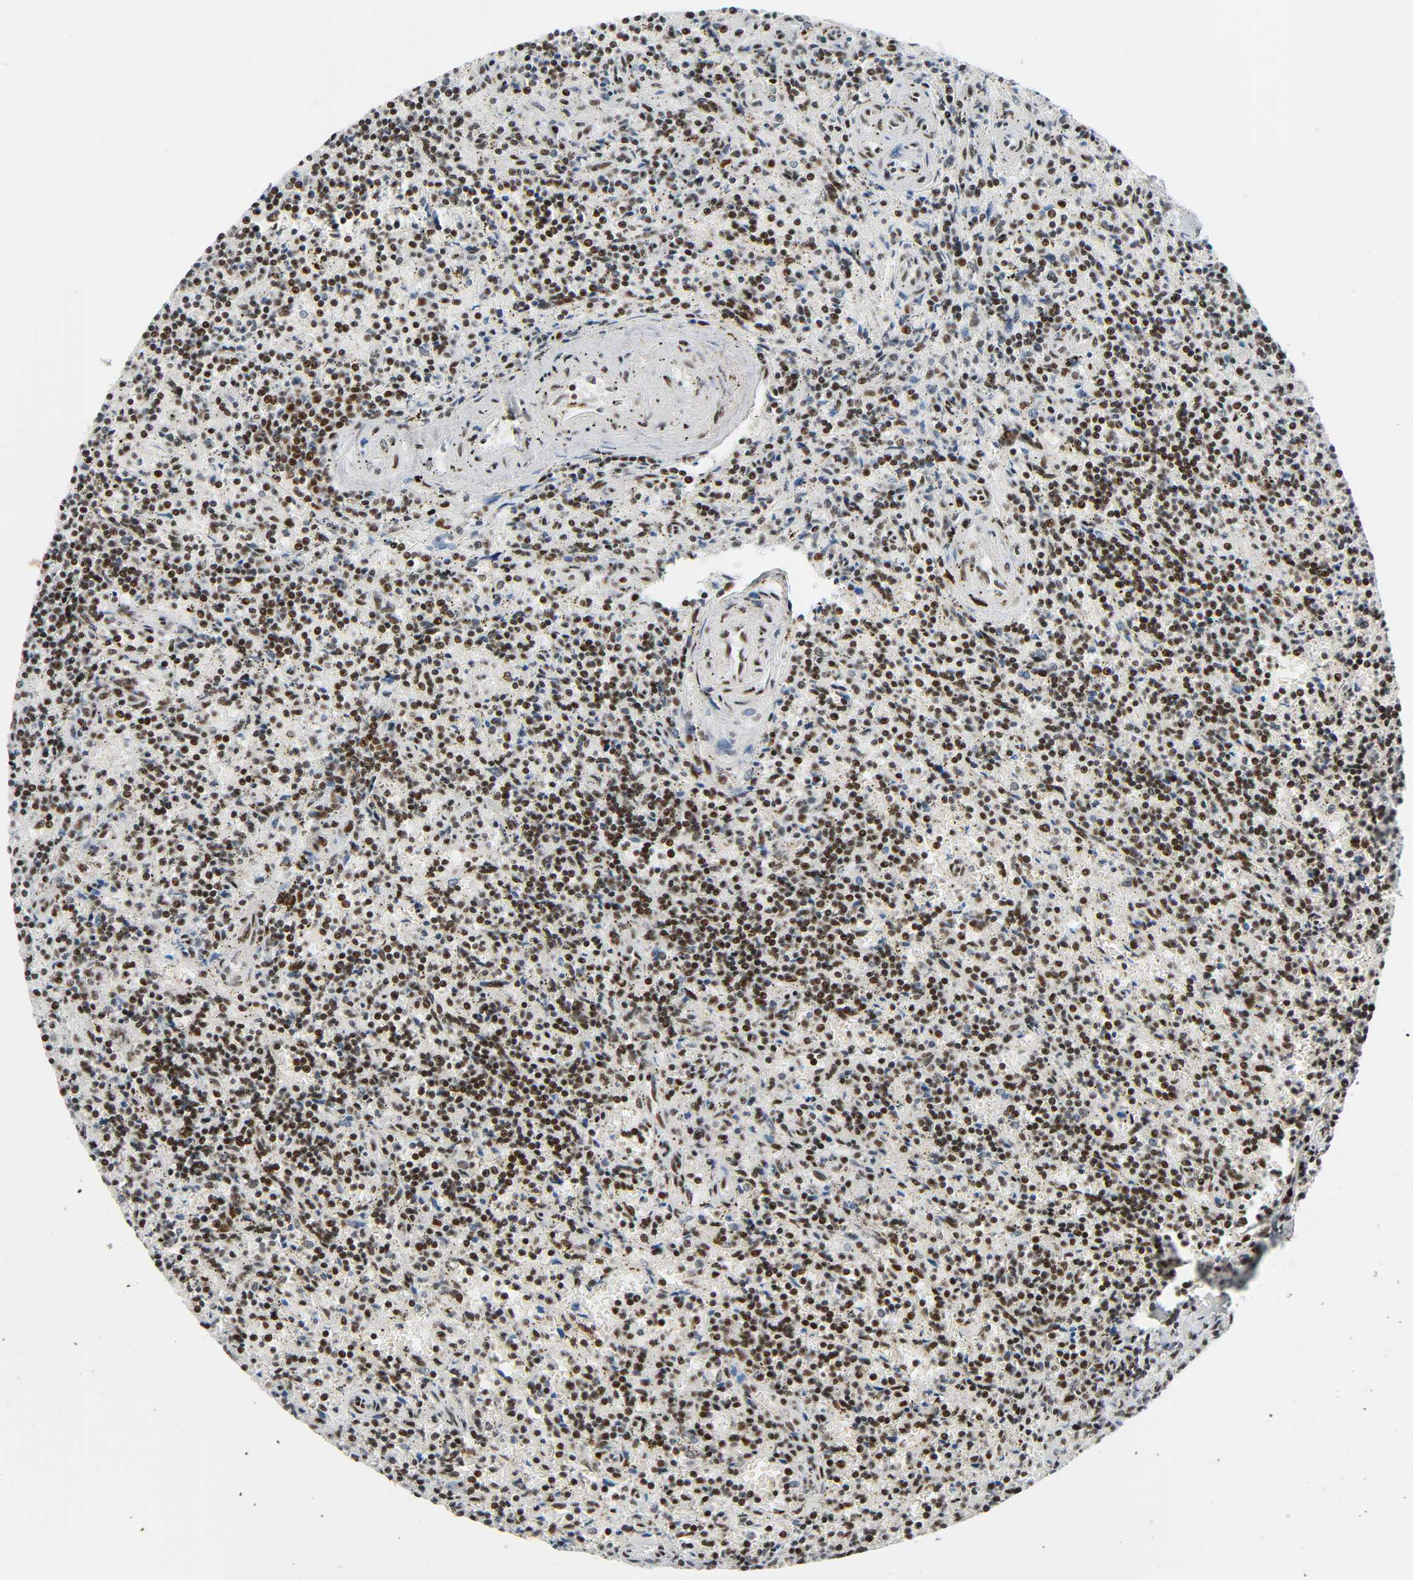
{"staining": {"intensity": "strong", "quantity": ">75%", "location": "nuclear"}, "tissue": "lymphoma", "cell_type": "Tumor cells", "image_type": "cancer", "snomed": [{"axis": "morphology", "description": "Malignant lymphoma, non-Hodgkin's type, Low grade"}, {"axis": "topography", "description": "Spleen"}], "caption": "Immunohistochemistry of low-grade malignant lymphoma, non-Hodgkin's type reveals high levels of strong nuclear positivity in about >75% of tumor cells.", "gene": "CDK9", "patient": {"sex": "male", "age": 73}}